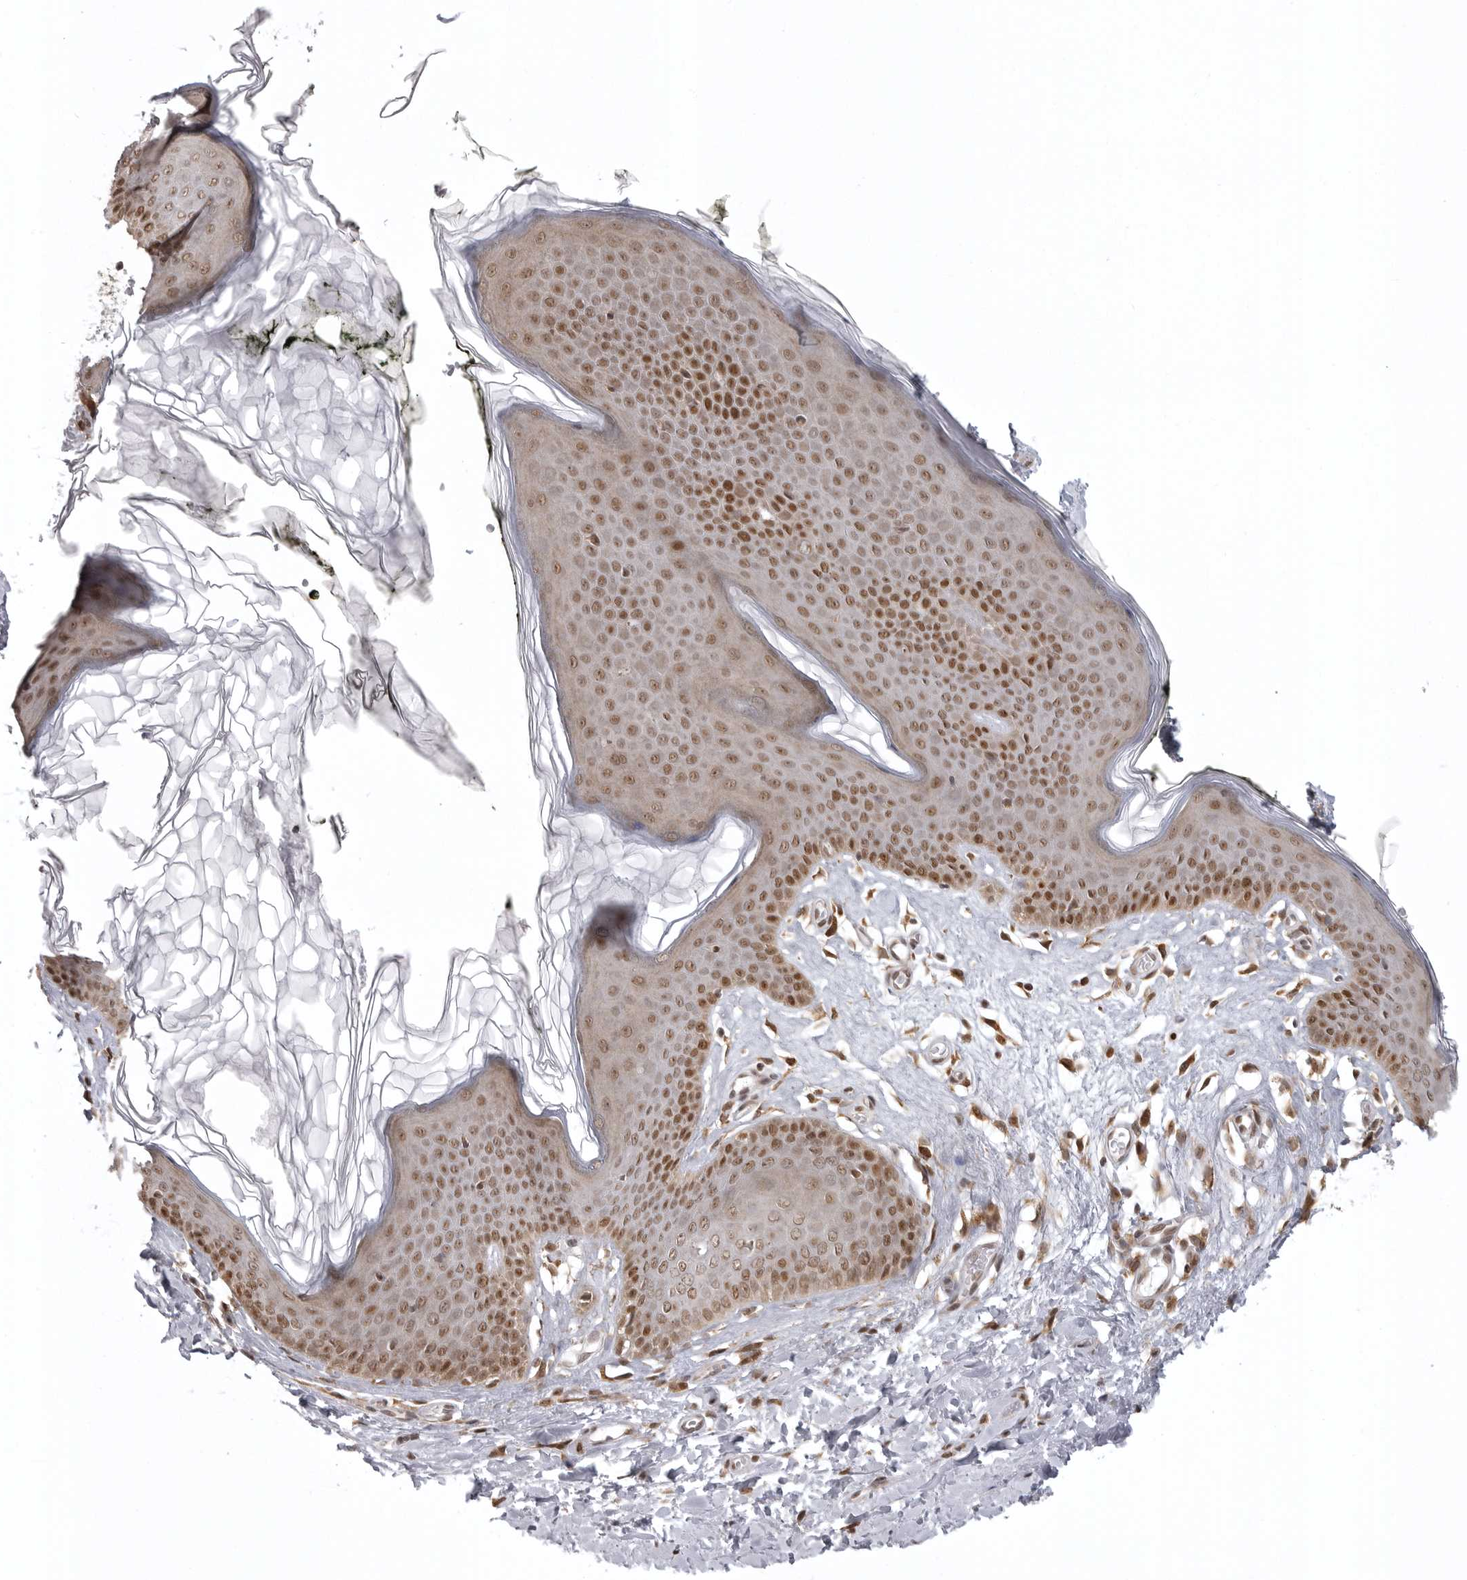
{"staining": {"intensity": "moderate", "quantity": ">75%", "location": "nuclear"}, "tissue": "skin", "cell_type": "Epidermal cells", "image_type": "normal", "snomed": [{"axis": "morphology", "description": "Normal tissue, NOS"}, {"axis": "morphology", "description": "Inflammation, NOS"}, {"axis": "topography", "description": "Vulva"}], "caption": "Protein staining displays moderate nuclear staining in about >75% of epidermal cells in normal skin.", "gene": "ISG20L2", "patient": {"sex": "female", "age": 84}}